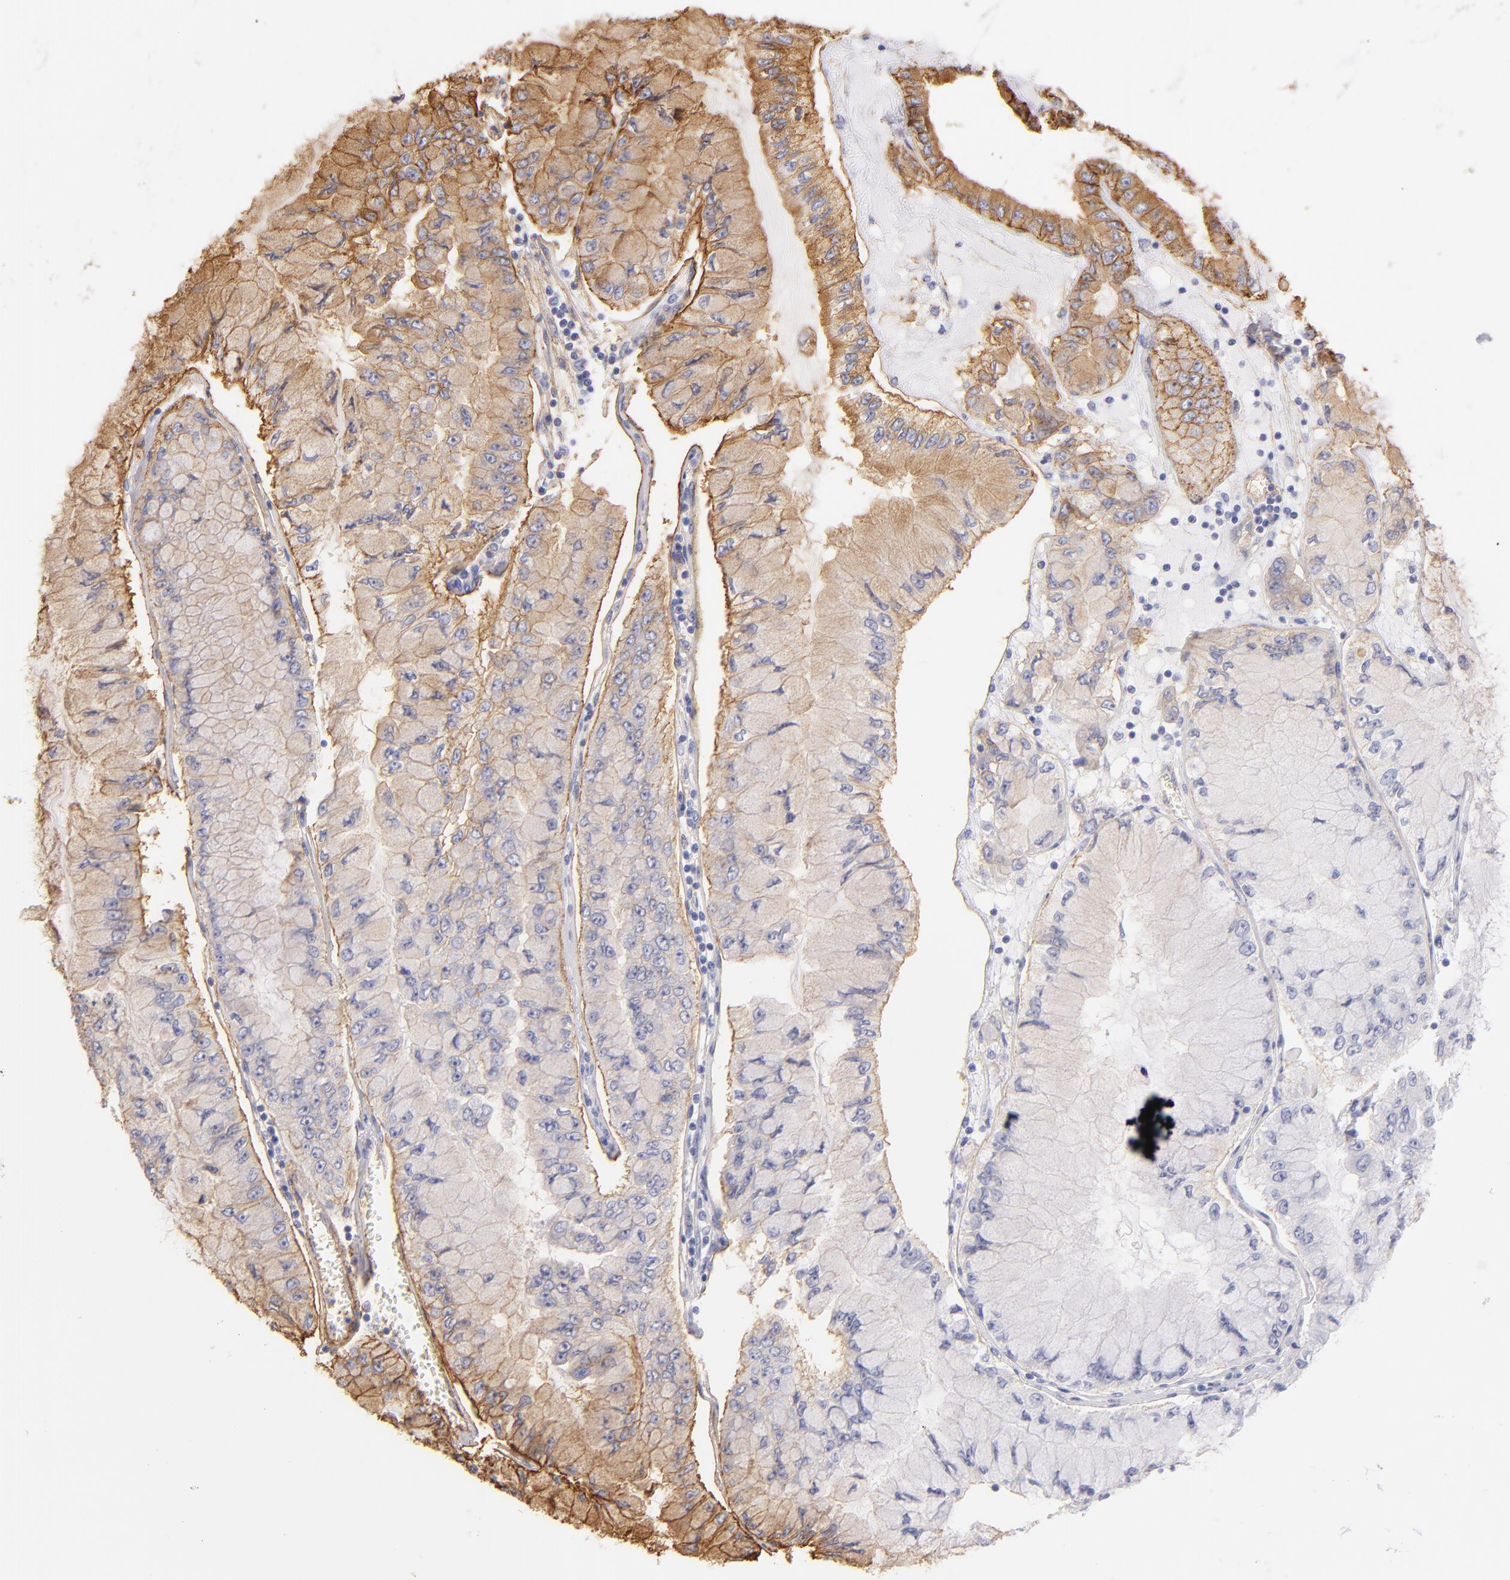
{"staining": {"intensity": "moderate", "quantity": "25%-75%", "location": "cytoplasmic/membranous"}, "tissue": "liver cancer", "cell_type": "Tumor cells", "image_type": "cancer", "snomed": [{"axis": "morphology", "description": "Cholangiocarcinoma"}, {"axis": "topography", "description": "Liver"}], "caption": "Liver cancer (cholangiocarcinoma) tissue shows moderate cytoplasmic/membranous expression in approximately 25%-75% of tumor cells", "gene": "CD151", "patient": {"sex": "female", "age": 79}}